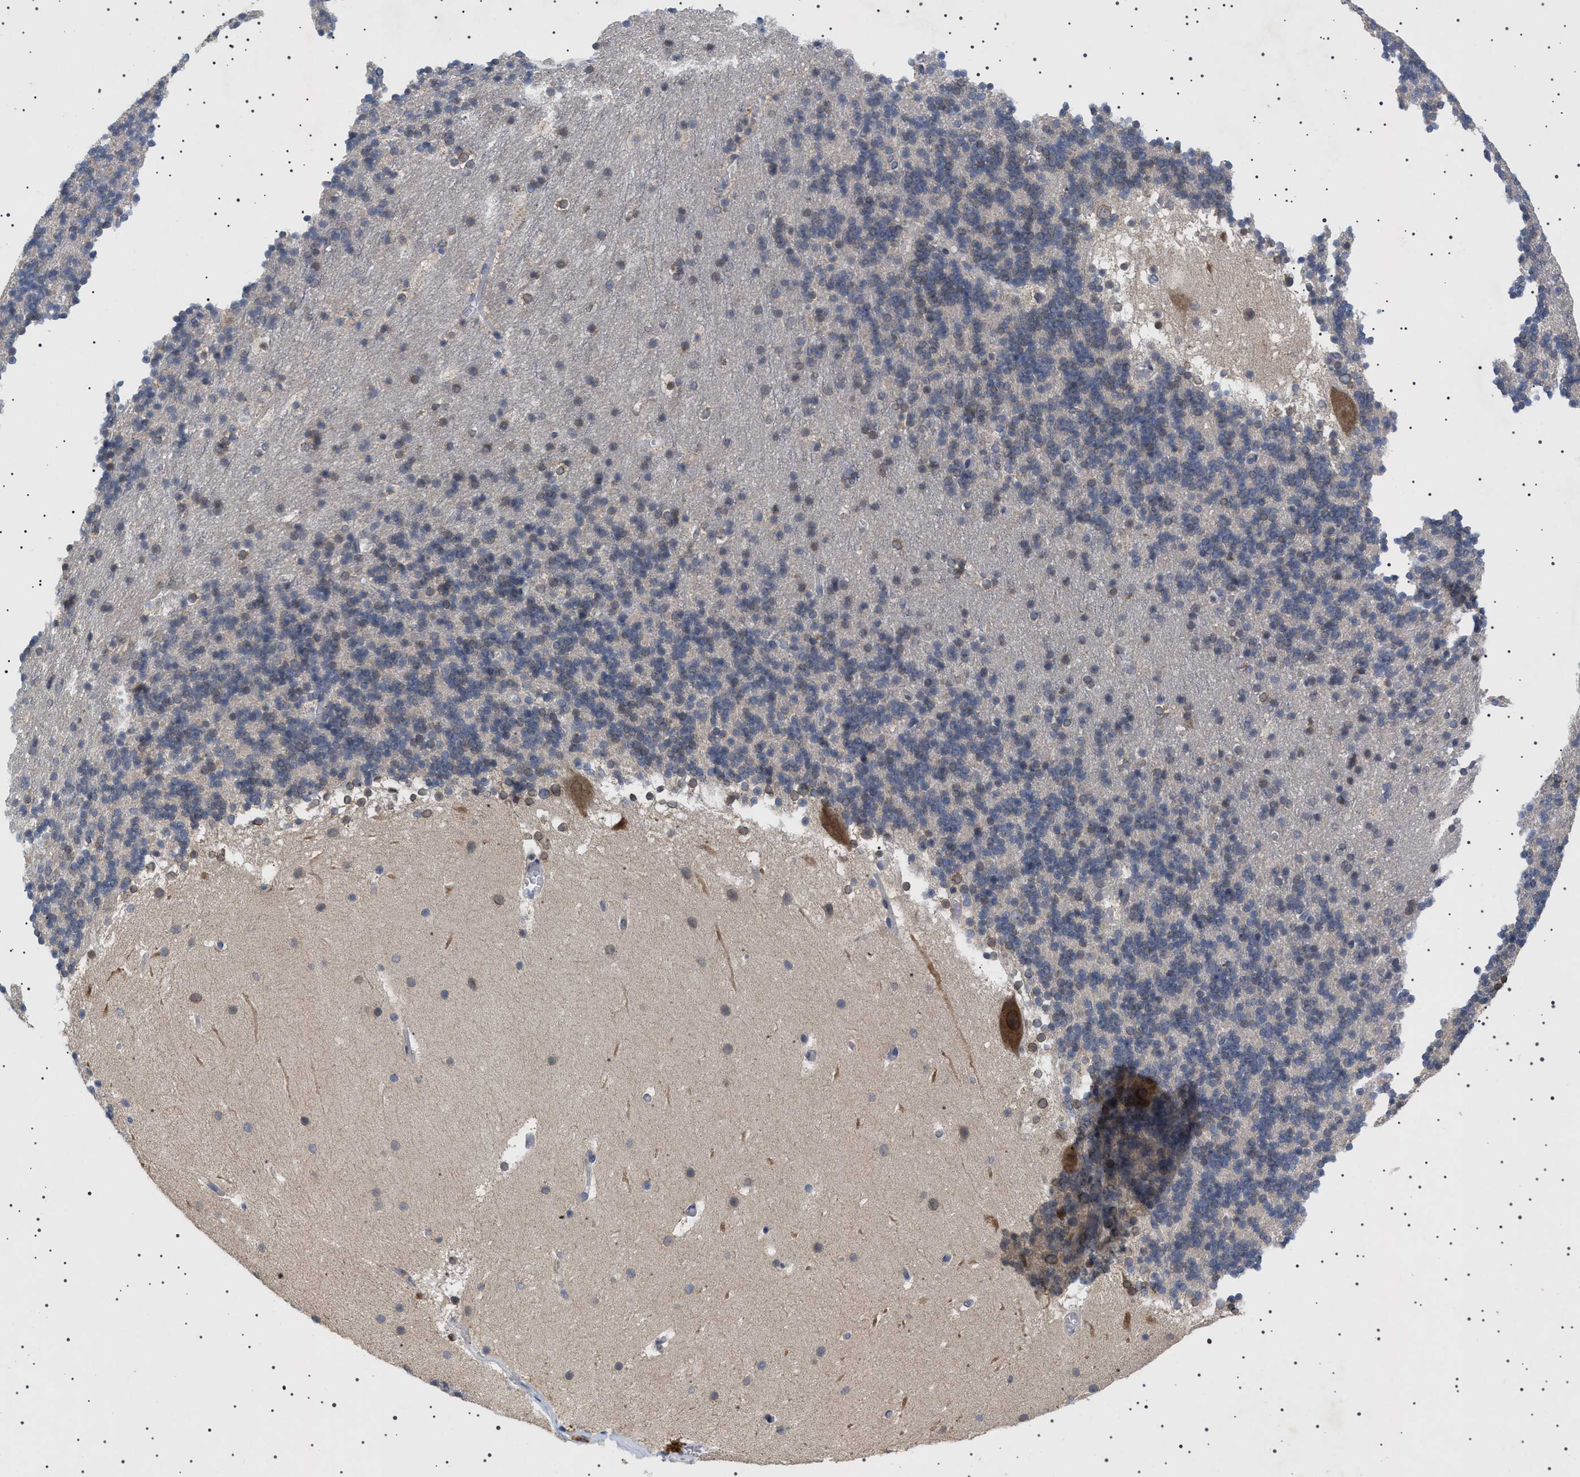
{"staining": {"intensity": "weak", "quantity": "<25%", "location": "cytoplasmic/membranous,nuclear"}, "tissue": "cerebellum", "cell_type": "Cells in granular layer", "image_type": "normal", "snomed": [{"axis": "morphology", "description": "Normal tissue, NOS"}, {"axis": "topography", "description": "Cerebellum"}], "caption": "An IHC histopathology image of benign cerebellum is shown. There is no staining in cells in granular layer of cerebellum.", "gene": "NUP93", "patient": {"sex": "male", "age": 45}}